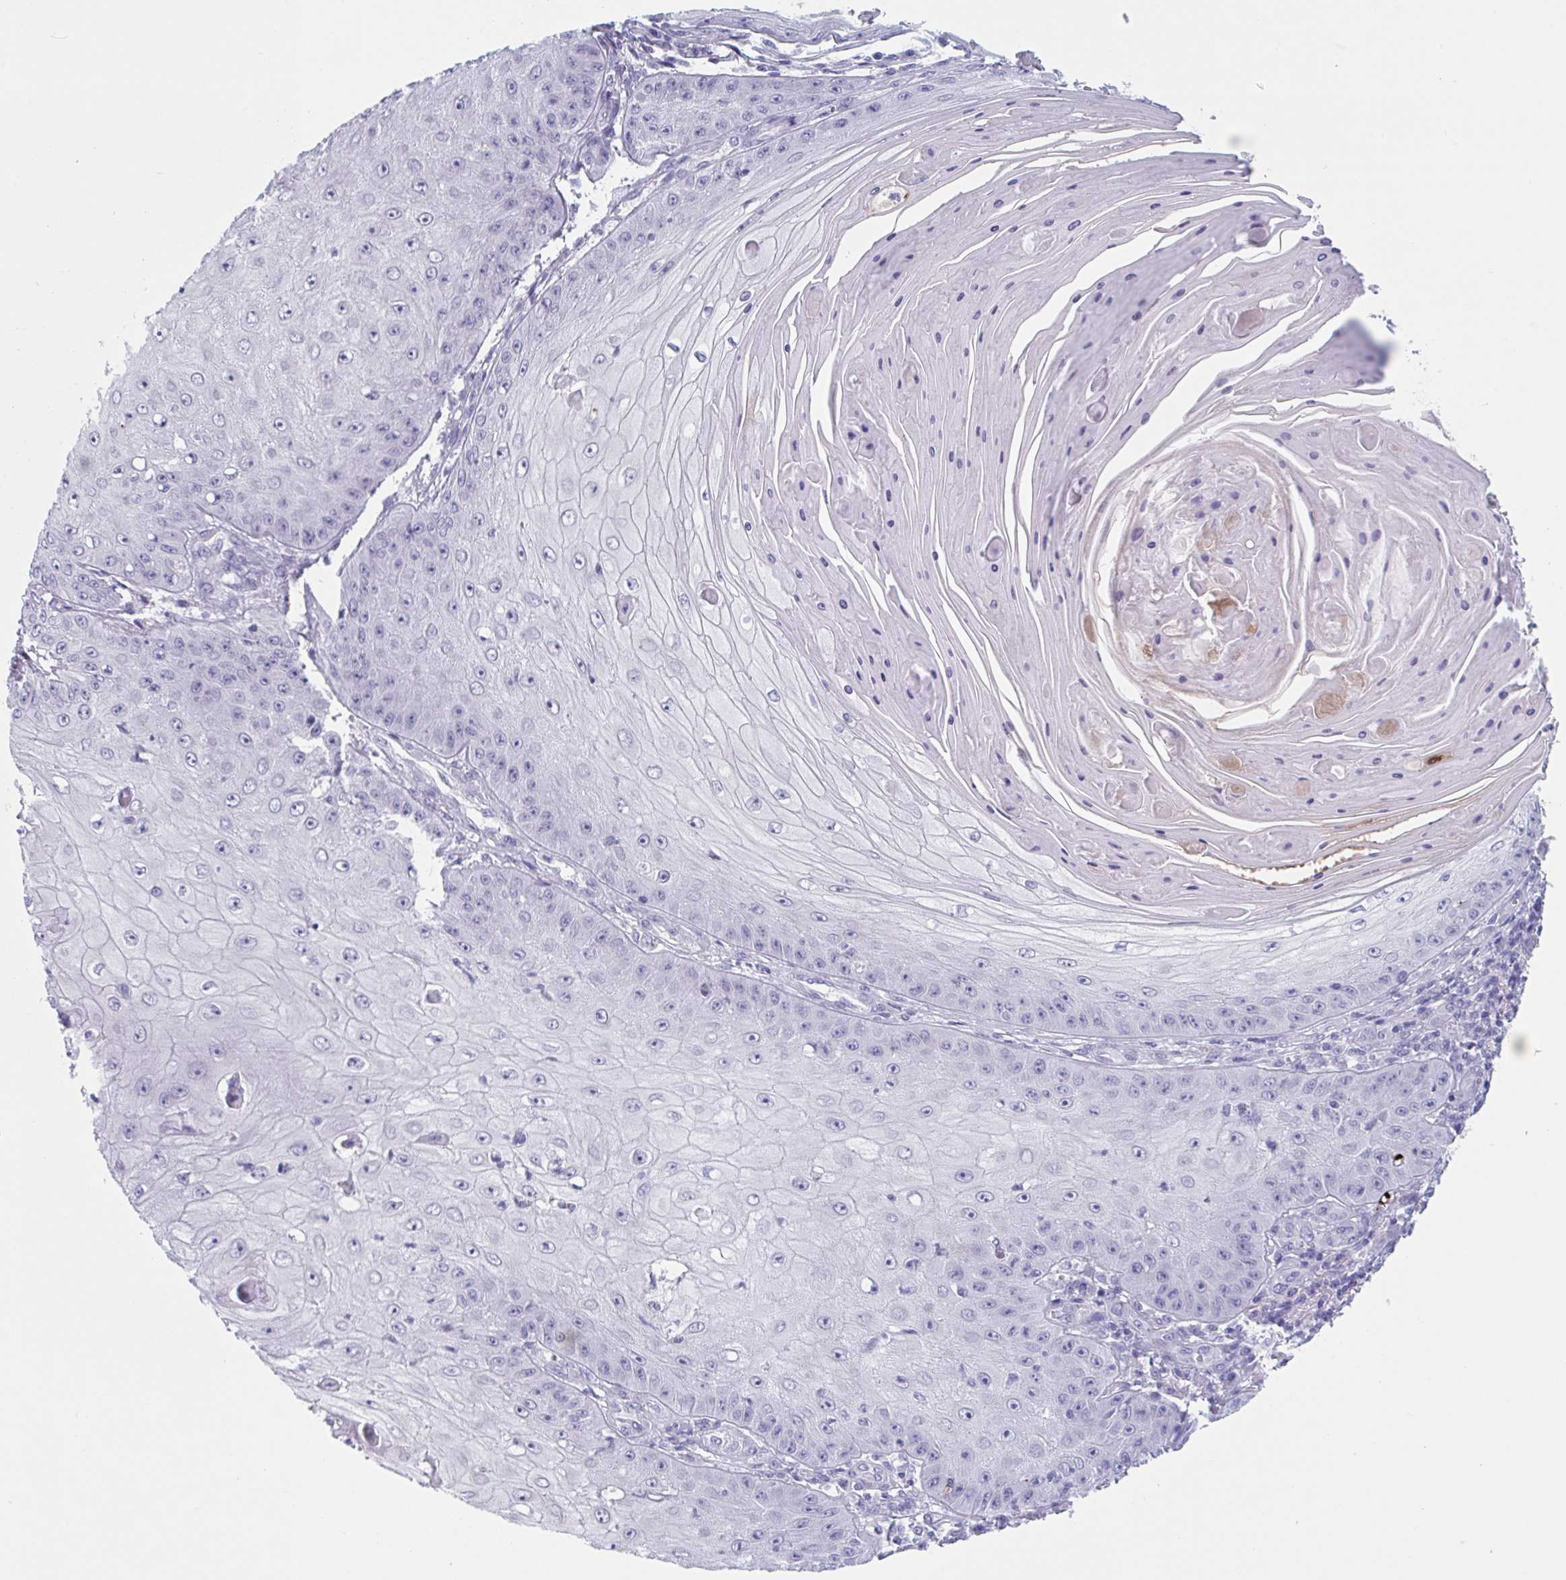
{"staining": {"intensity": "negative", "quantity": "none", "location": "none"}, "tissue": "skin cancer", "cell_type": "Tumor cells", "image_type": "cancer", "snomed": [{"axis": "morphology", "description": "Squamous cell carcinoma, NOS"}, {"axis": "topography", "description": "Skin"}], "caption": "This histopathology image is of skin squamous cell carcinoma stained with IHC to label a protein in brown with the nuclei are counter-stained blue. There is no positivity in tumor cells. (IHC, brightfield microscopy, high magnification).", "gene": "HSD11B2", "patient": {"sex": "male", "age": 70}}